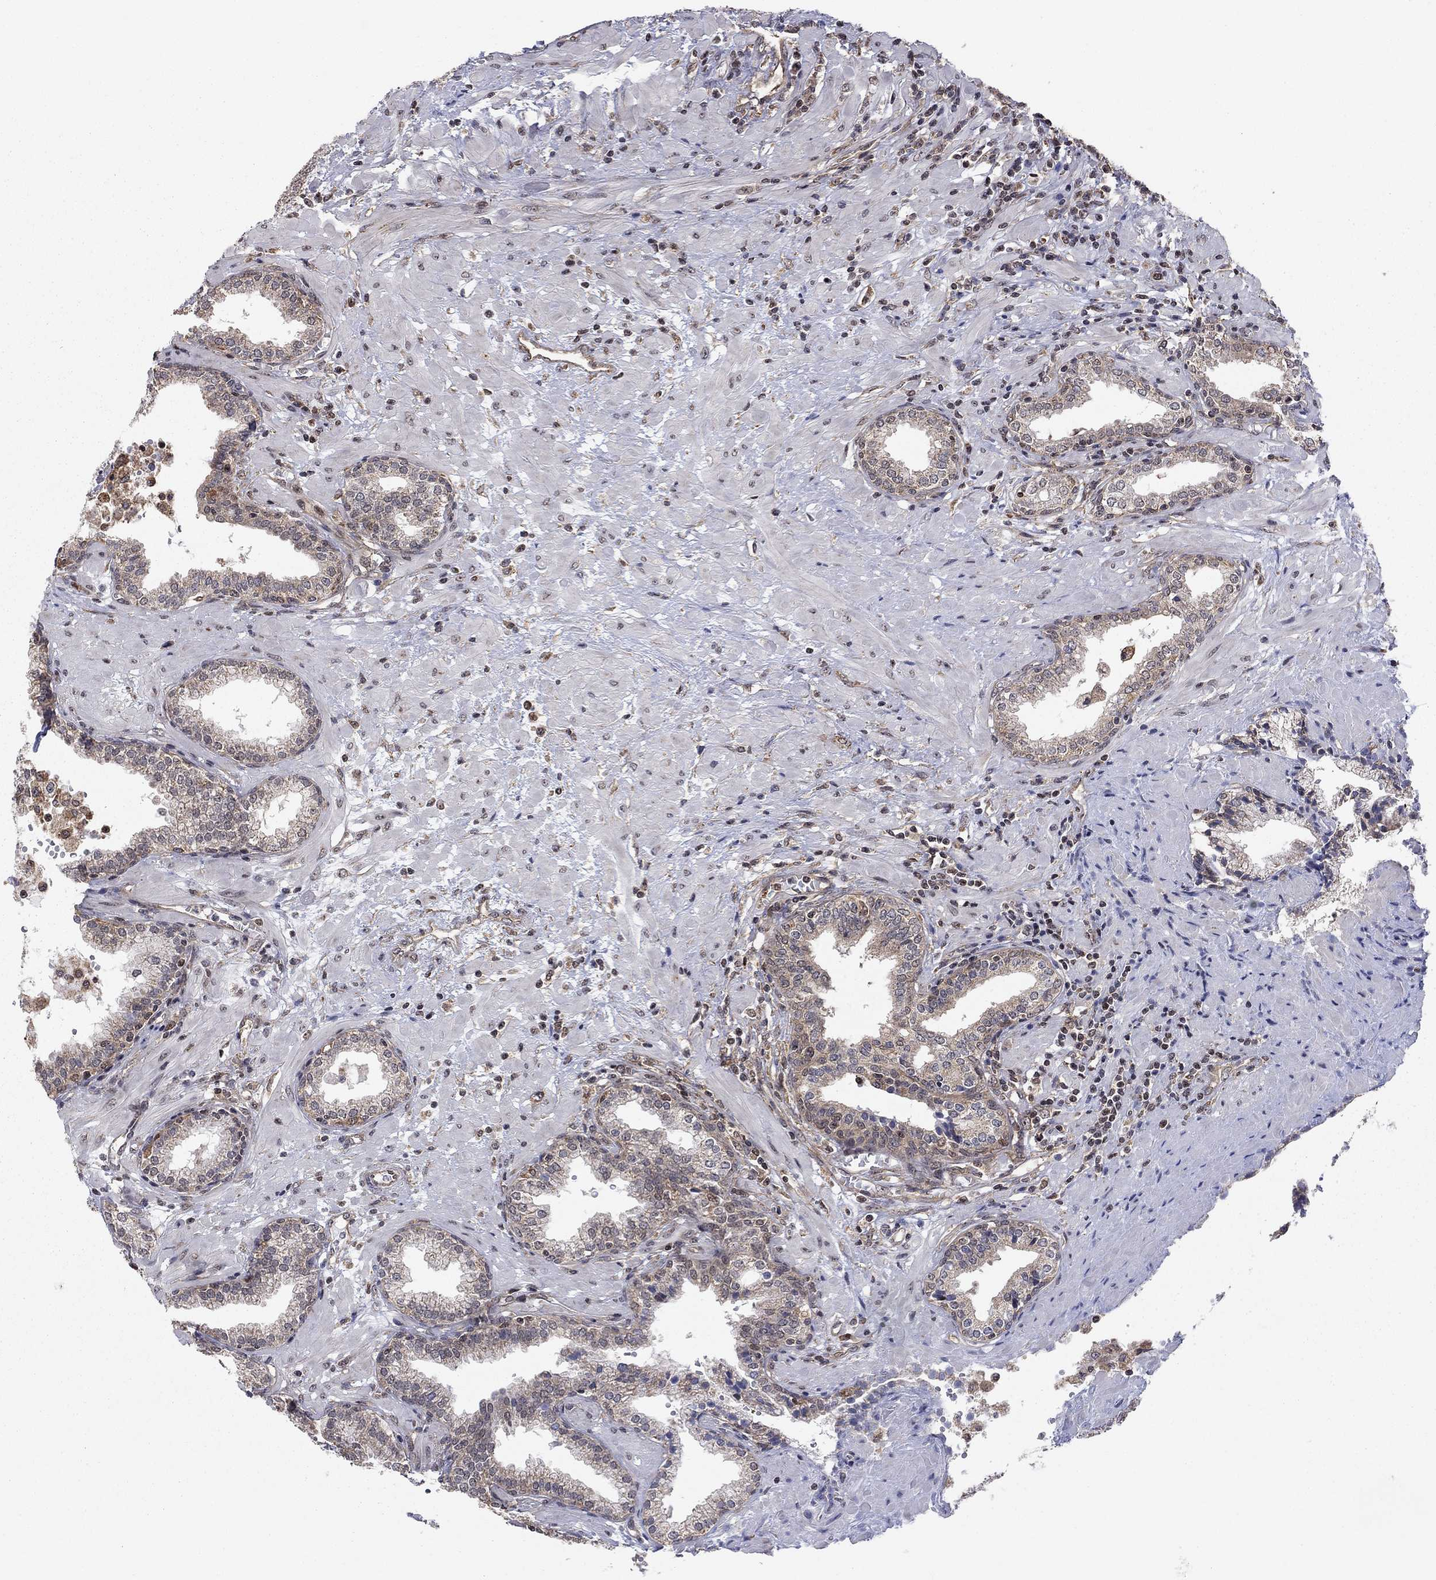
{"staining": {"intensity": "weak", "quantity": "25%-75%", "location": "cytoplasmic/membranous"}, "tissue": "prostate", "cell_type": "Glandular cells", "image_type": "normal", "snomed": [{"axis": "morphology", "description": "Normal tissue, NOS"}, {"axis": "topography", "description": "Prostate"}], "caption": "Prostate stained for a protein reveals weak cytoplasmic/membranous positivity in glandular cells. The staining was performed using DAB, with brown indicating positive protein expression. Nuclei are stained blue with hematoxylin.", "gene": "TDP1", "patient": {"sex": "male", "age": 64}}